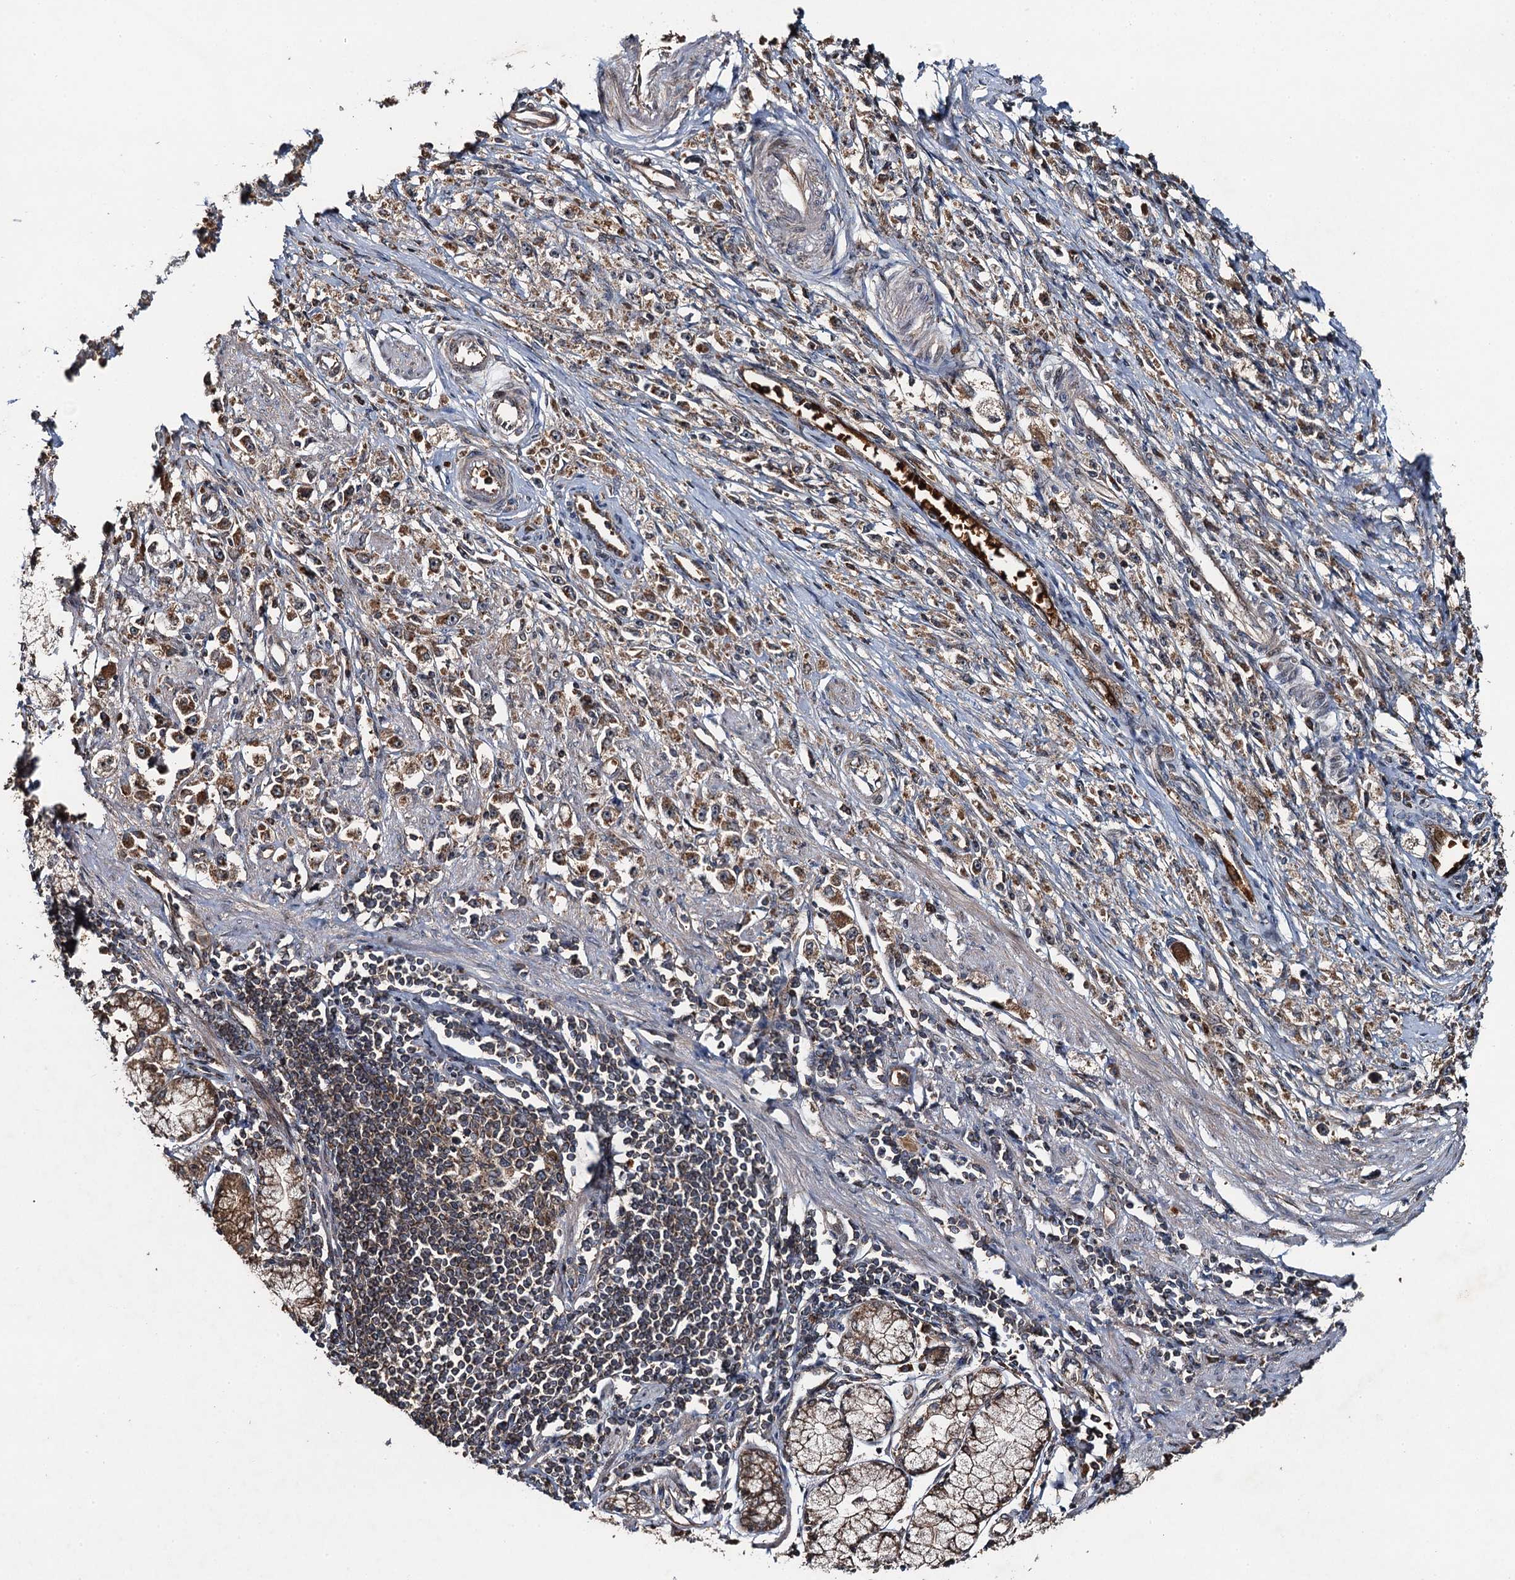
{"staining": {"intensity": "moderate", "quantity": ">75%", "location": "cytoplasmic/membranous"}, "tissue": "stomach cancer", "cell_type": "Tumor cells", "image_type": "cancer", "snomed": [{"axis": "morphology", "description": "Adenocarcinoma, NOS"}, {"axis": "topography", "description": "Stomach"}], "caption": "Brown immunohistochemical staining in adenocarcinoma (stomach) exhibits moderate cytoplasmic/membranous staining in approximately >75% of tumor cells. (DAB (3,3'-diaminobenzidine) IHC with brightfield microscopy, high magnification).", "gene": "SNX32", "patient": {"sex": "female", "age": 59}}